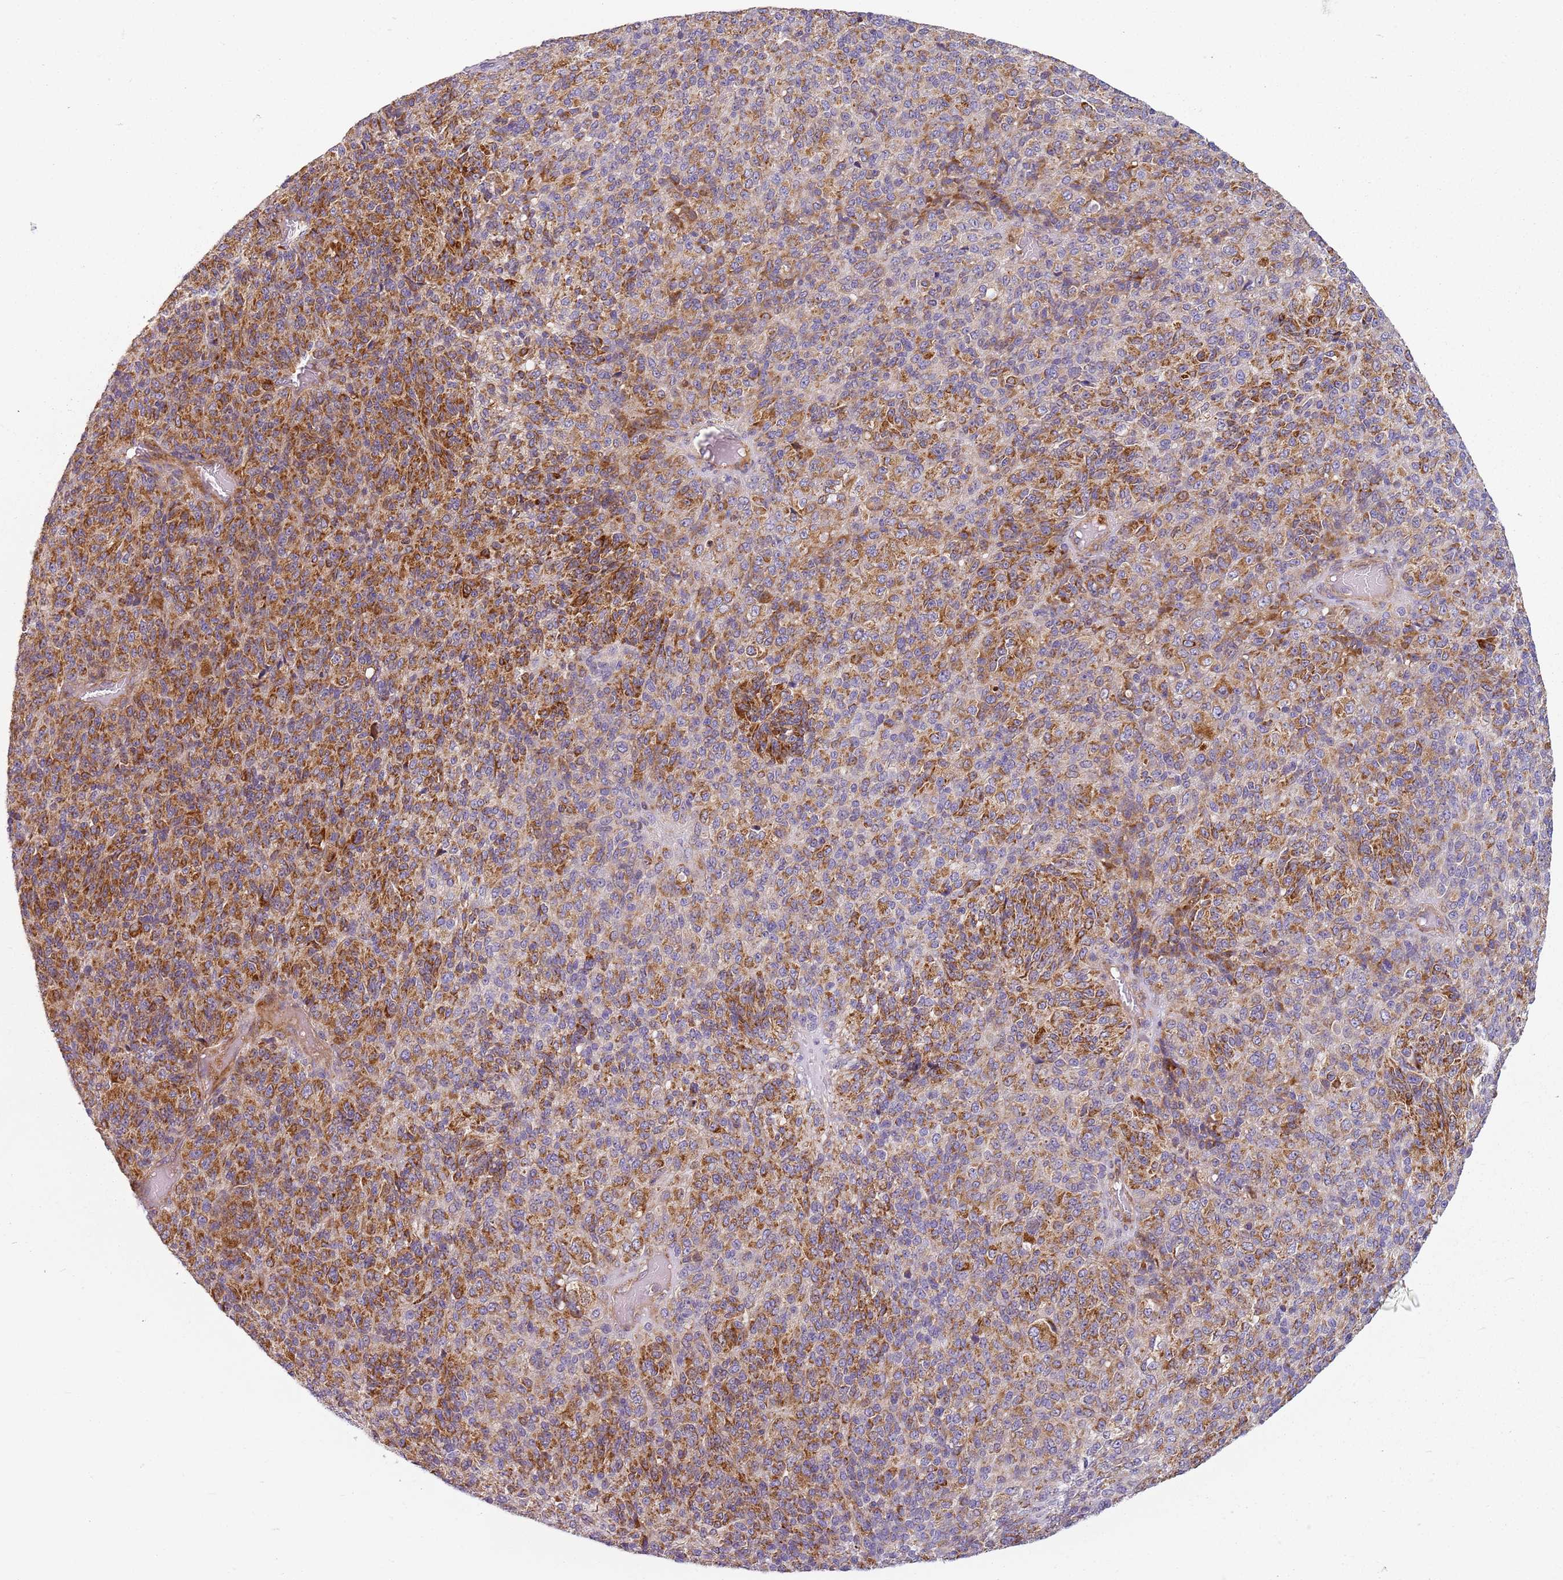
{"staining": {"intensity": "moderate", "quantity": "25%-75%", "location": "cytoplasmic/membranous"}, "tissue": "melanoma", "cell_type": "Tumor cells", "image_type": "cancer", "snomed": [{"axis": "morphology", "description": "Malignant melanoma, Metastatic site"}, {"axis": "topography", "description": "Brain"}], "caption": "Melanoma was stained to show a protein in brown. There is medium levels of moderate cytoplasmic/membranous expression in about 25%-75% of tumor cells.", "gene": "TMEM200C", "patient": {"sex": "female", "age": 56}}